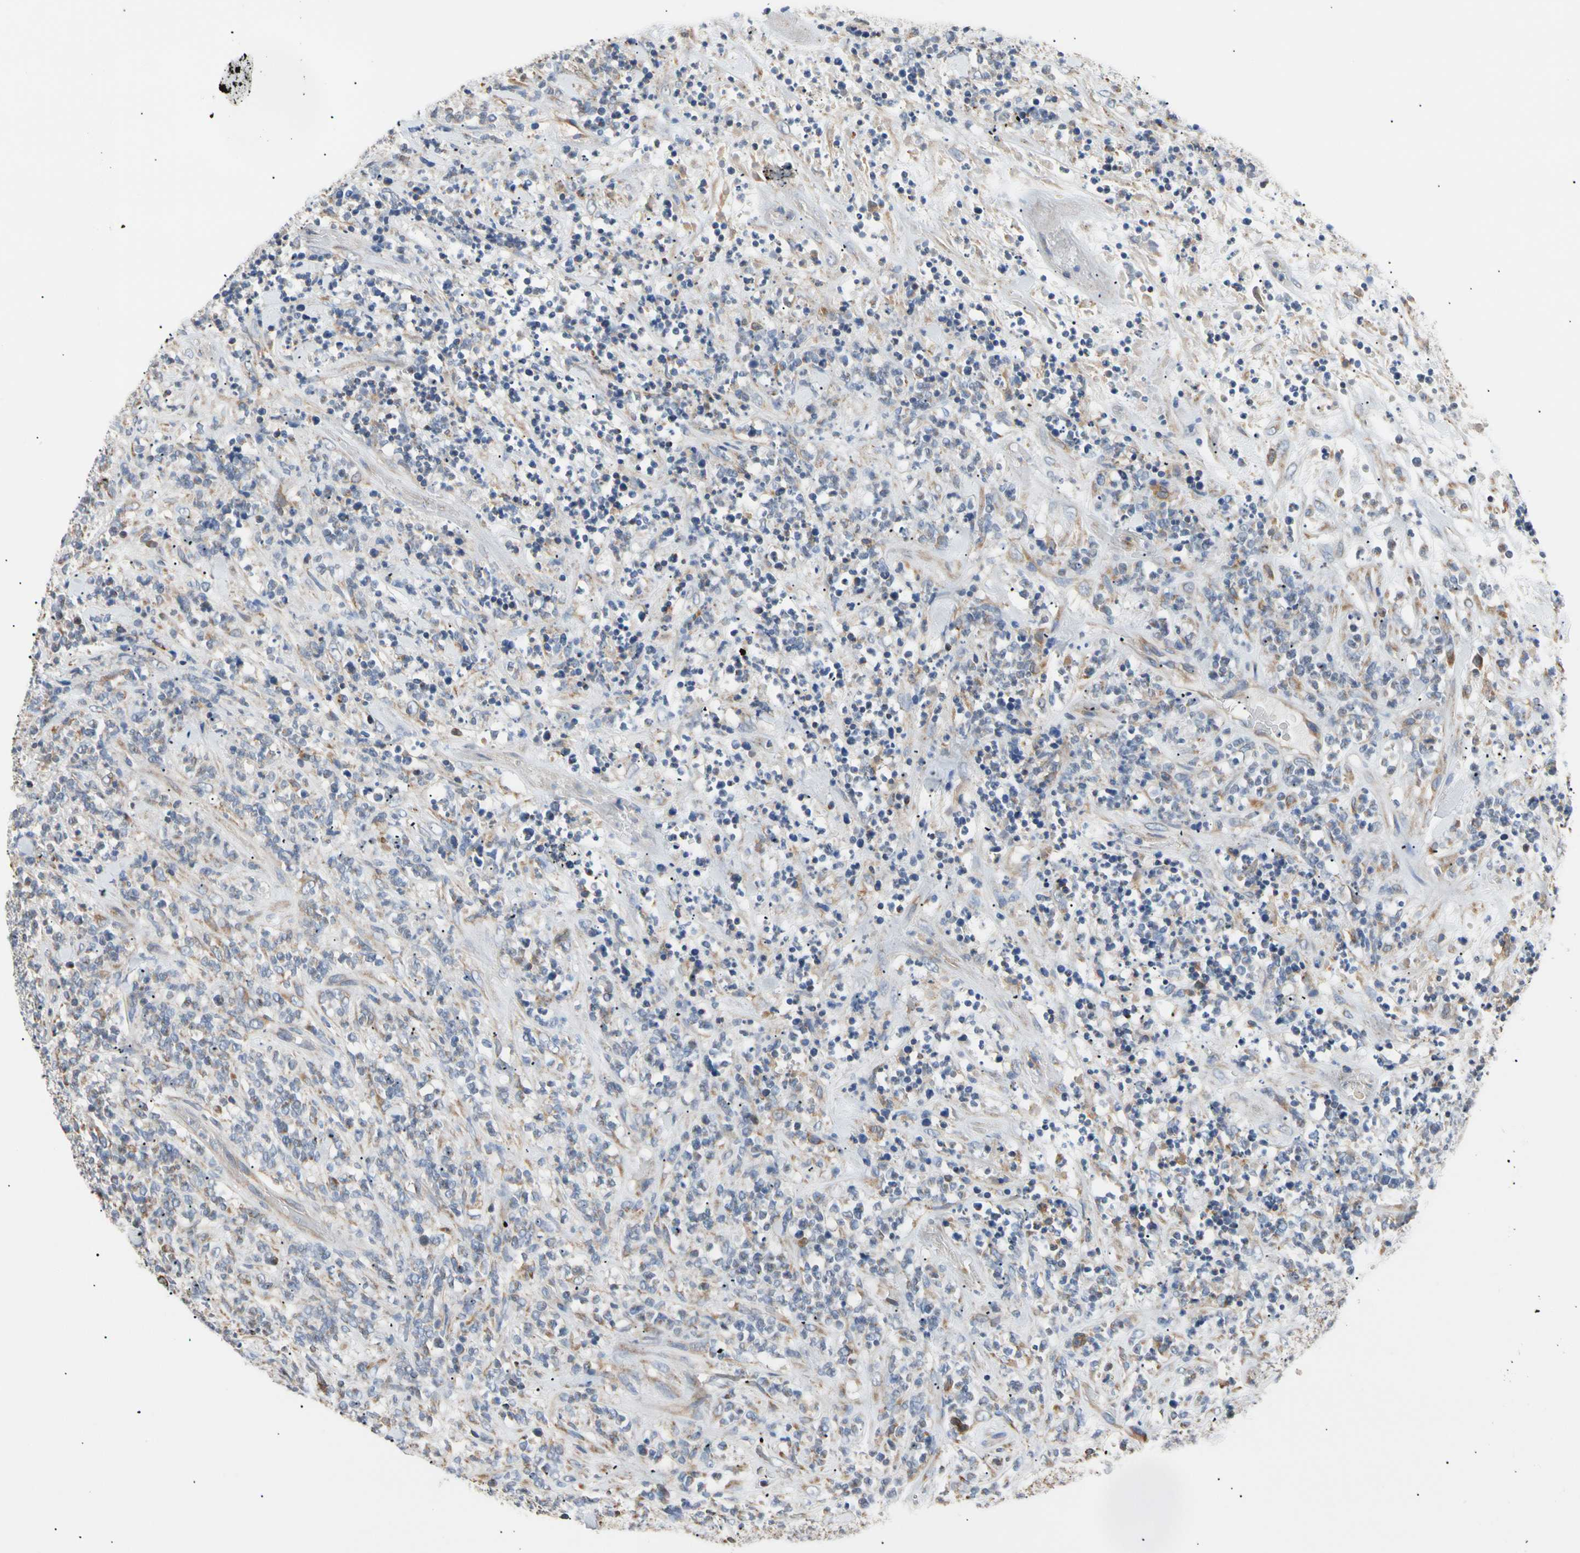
{"staining": {"intensity": "weak", "quantity": "25%-75%", "location": "cytoplasmic/membranous"}, "tissue": "lymphoma", "cell_type": "Tumor cells", "image_type": "cancer", "snomed": [{"axis": "morphology", "description": "Malignant lymphoma, non-Hodgkin's type, High grade"}, {"axis": "topography", "description": "Soft tissue"}], "caption": "High-power microscopy captured an IHC image of lymphoma, revealing weak cytoplasmic/membranous expression in approximately 25%-75% of tumor cells.", "gene": "PLGRKT", "patient": {"sex": "male", "age": 18}}